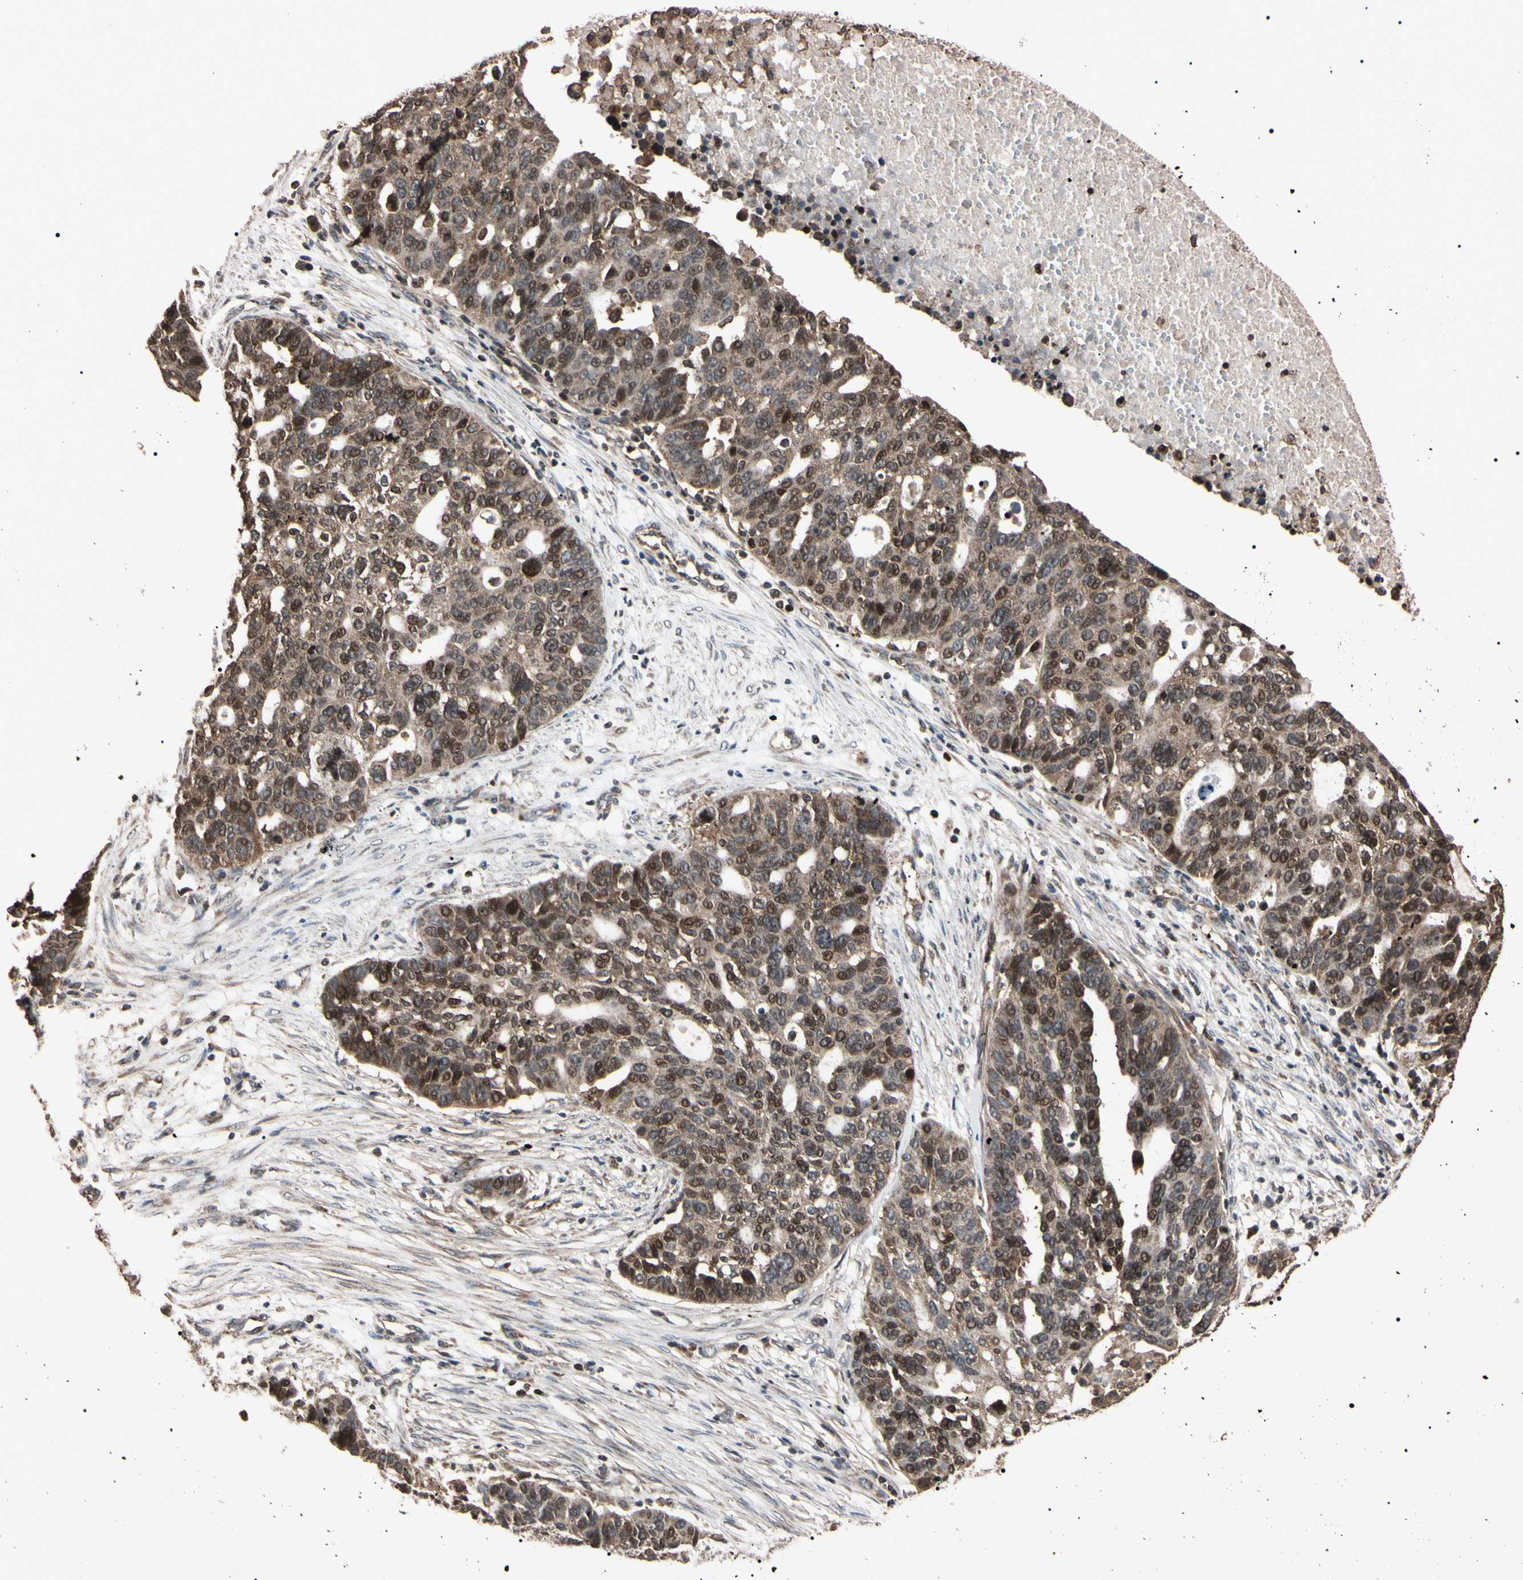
{"staining": {"intensity": "moderate", "quantity": "25%-75%", "location": "cytoplasmic/membranous,nuclear"}, "tissue": "ovarian cancer", "cell_type": "Tumor cells", "image_type": "cancer", "snomed": [{"axis": "morphology", "description": "Cystadenocarcinoma, serous, NOS"}, {"axis": "topography", "description": "Ovary"}], "caption": "Brown immunohistochemical staining in ovarian serous cystadenocarcinoma shows moderate cytoplasmic/membranous and nuclear staining in approximately 25%-75% of tumor cells.", "gene": "TNFRSF1A", "patient": {"sex": "female", "age": 59}}